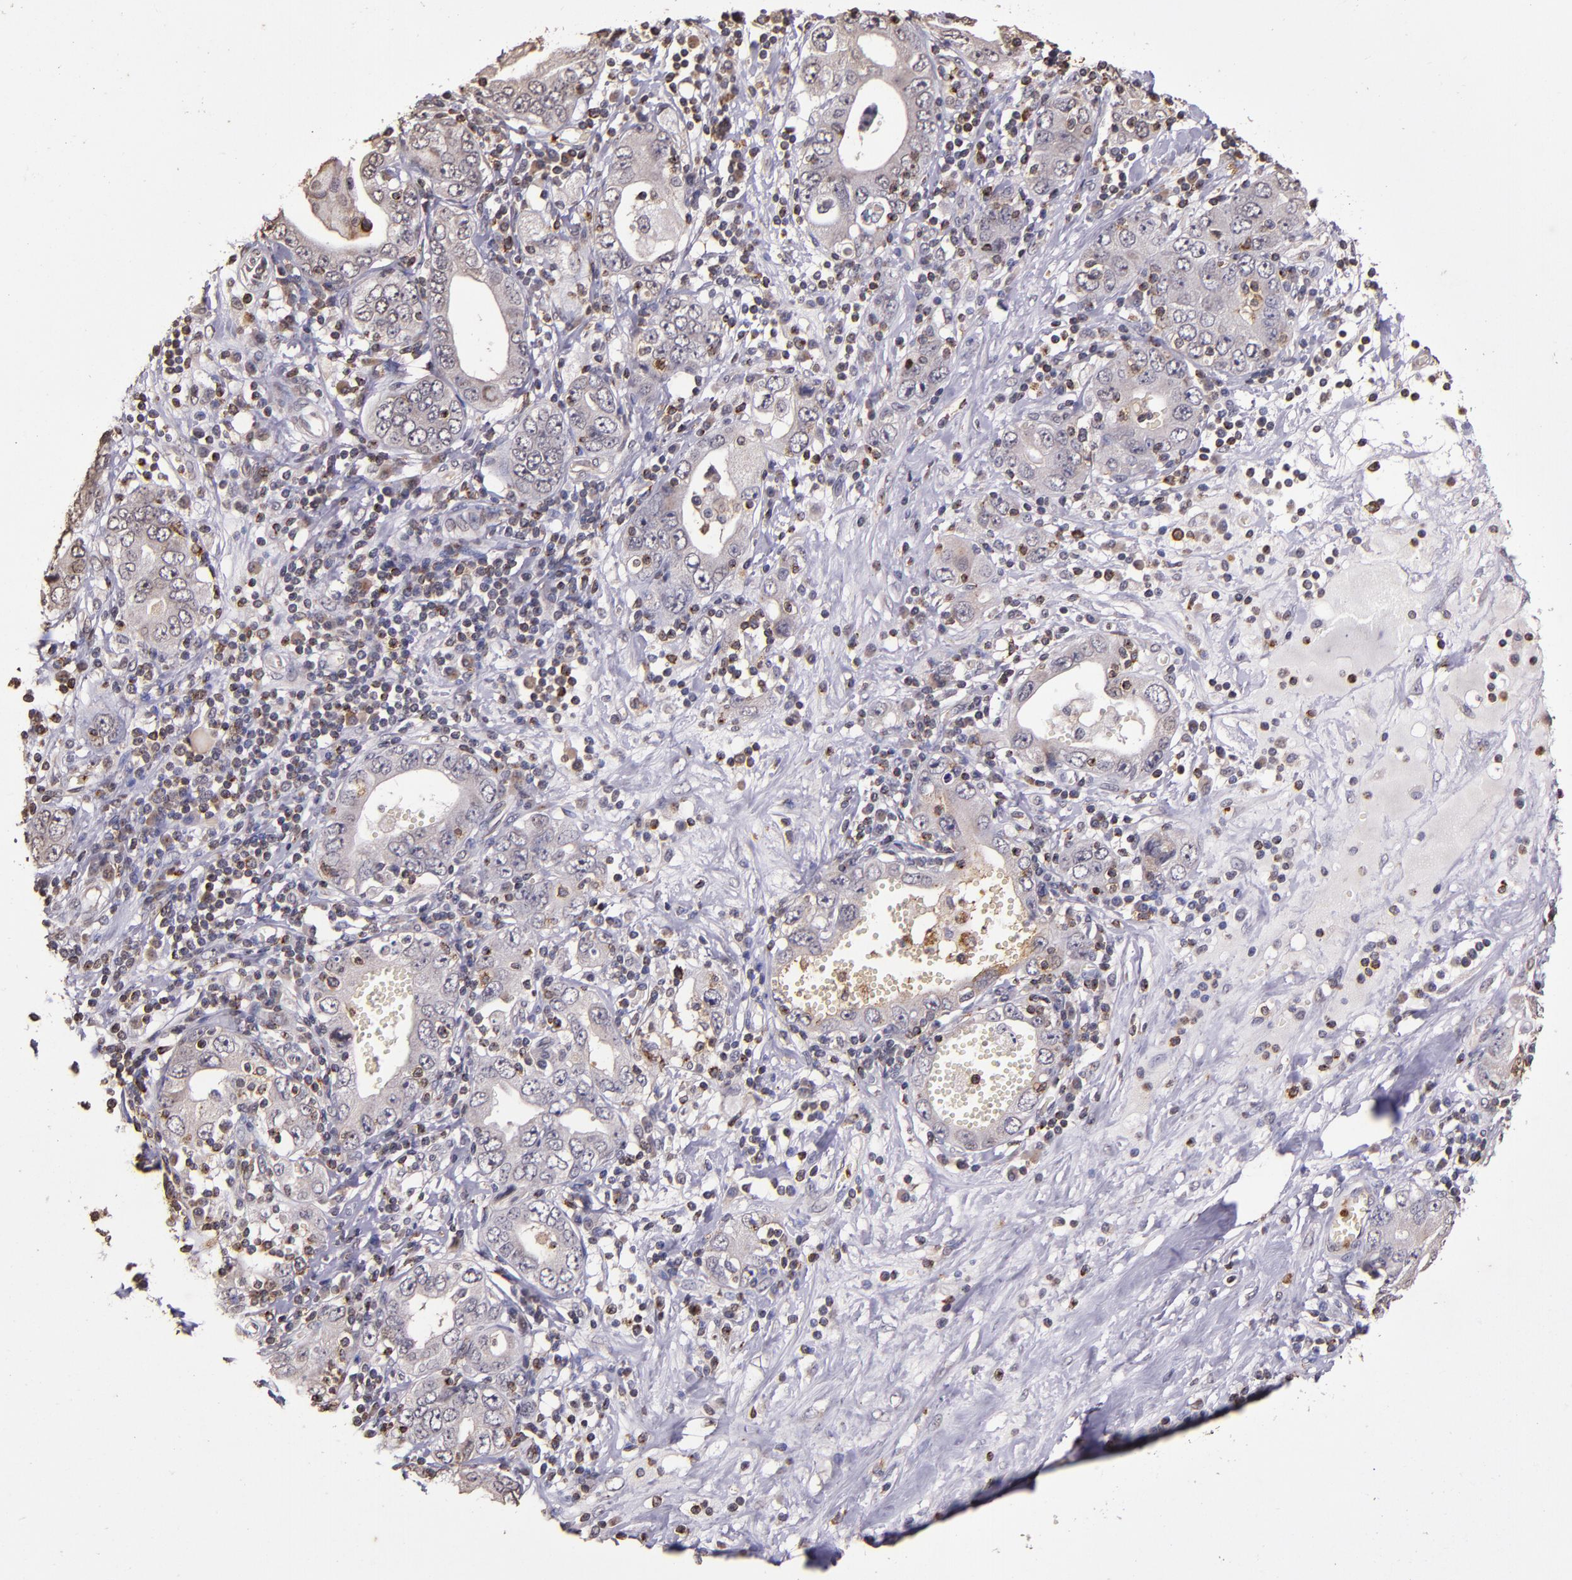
{"staining": {"intensity": "weak", "quantity": "<25%", "location": "cytoplasmic/membranous"}, "tissue": "stomach cancer", "cell_type": "Tumor cells", "image_type": "cancer", "snomed": [{"axis": "morphology", "description": "Adenocarcinoma, NOS"}, {"axis": "topography", "description": "Stomach, lower"}], "caption": "Immunohistochemistry (IHC) of stomach cancer displays no expression in tumor cells.", "gene": "SLC2A3", "patient": {"sex": "female", "age": 93}}